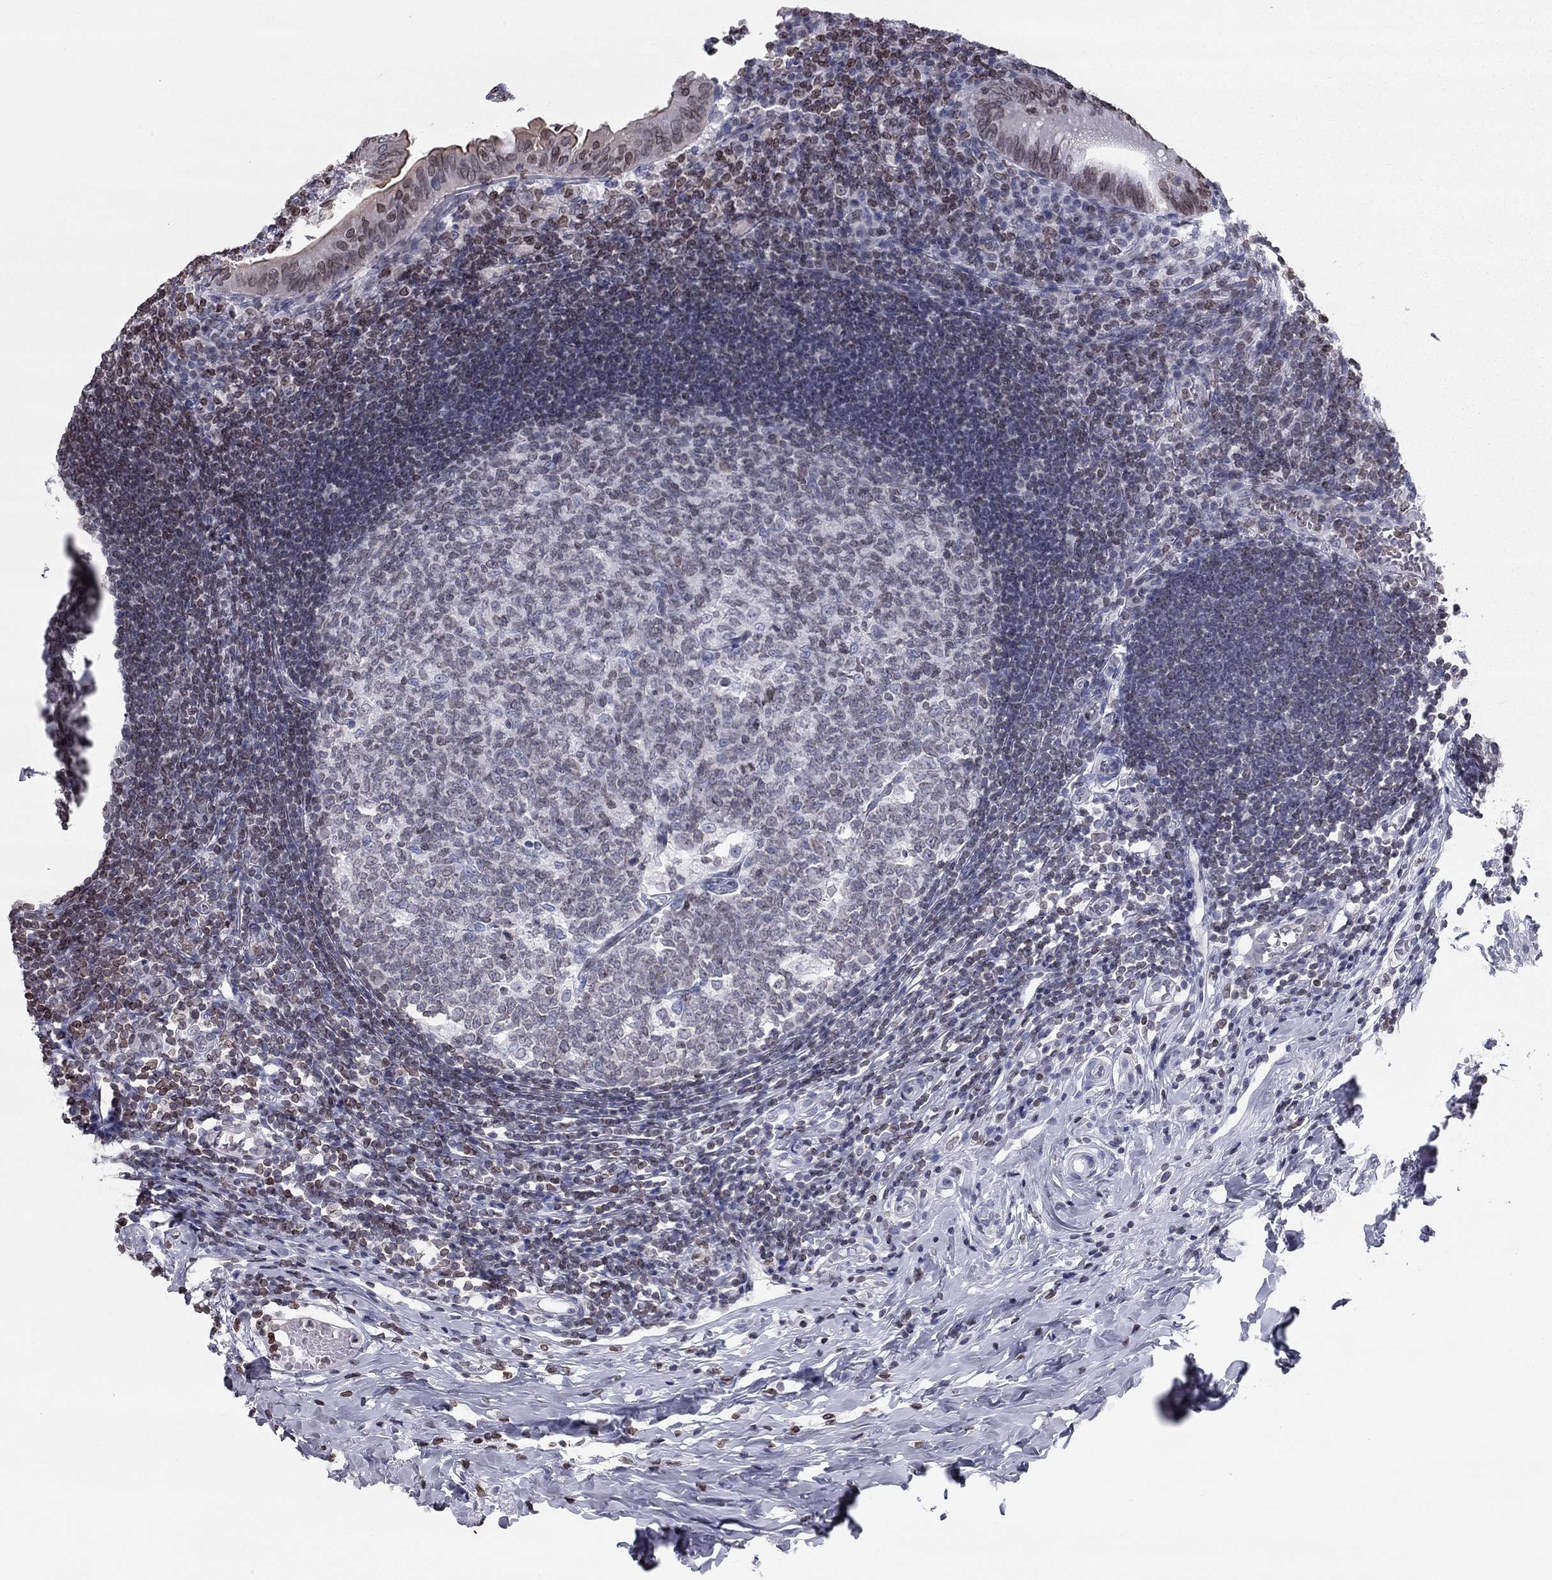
{"staining": {"intensity": "weak", "quantity": ">75%", "location": "cytoplasmic/membranous,nuclear"}, "tissue": "appendix", "cell_type": "Glandular cells", "image_type": "normal", "snomed": [{"axis": "morphology", "description": "Normal tissue, NOS"}, {"axis": "morphology", "description": "Inflammation, NOS"}, {"axis": "topography", "description": "Appendix"}], "caption": "This micrograph reveals immunohistochemistry (IHC) staining of benign appendix, with low weak cytoplasmic/membranous,nuclear expression in about >75% of glandular cells.", "gene": "ESPL1", "patient": {"sex": "male", "age": 16}}